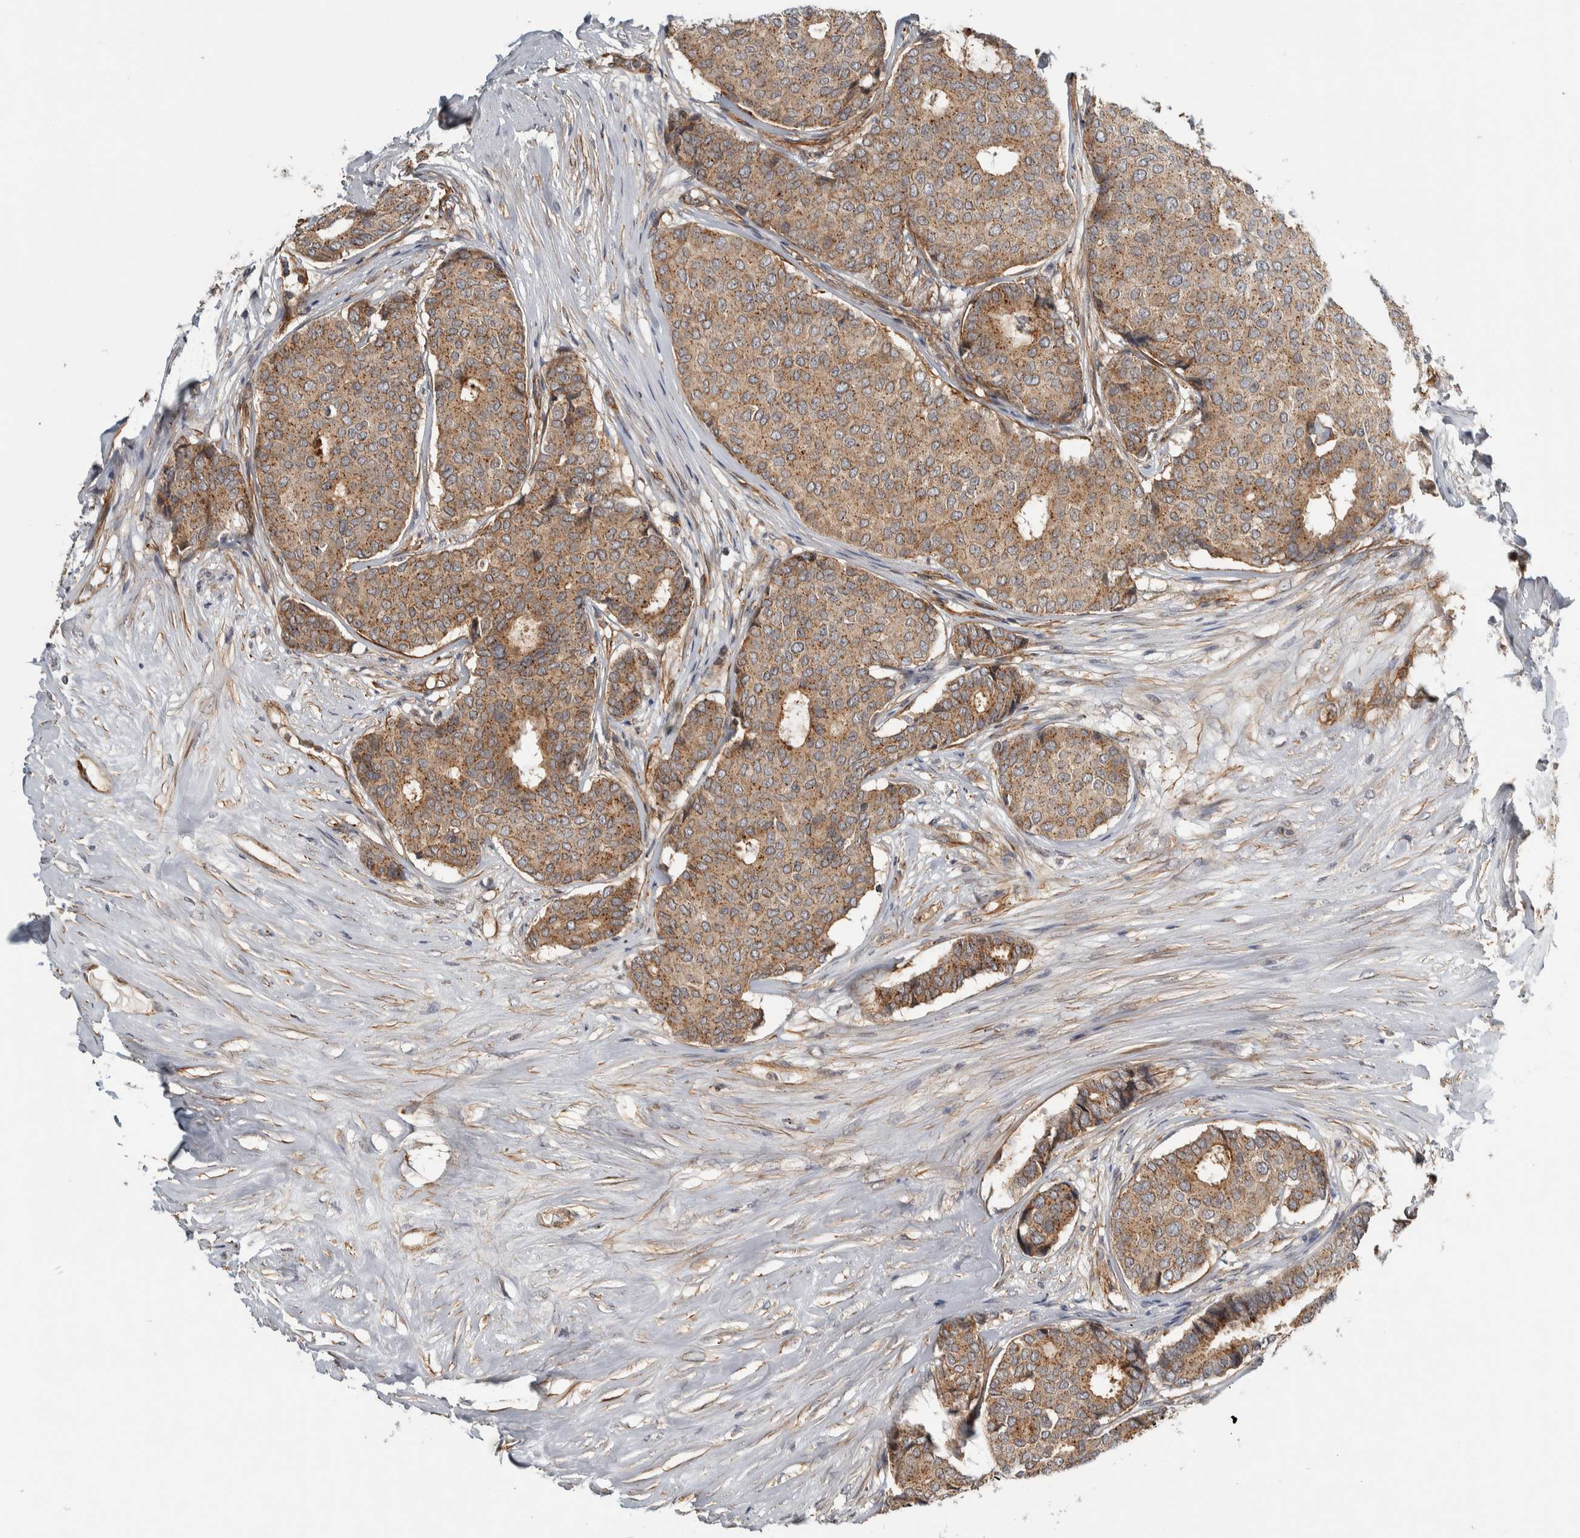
{"staining": {"intensity": "weak", "quantity": ">75%", "location": "cytoplasmic/membranous"}, "tissue": "breast cancer", "cell_type": "Tumor cells", "image_type": "cancer", "snomed": [{"axis": "morphology", "description": "Duct carcinoma"}, {"axis": "topography", "description": "Breast"}], "caption": "High-power microscopy captured an IHC photomicrograph of breast cancer, revealing weak cytoplasmic/membranous expression in approximately >75% of tumor cells. (DAB IHC with brightfield microscopy, high magnification).", "gene": "TBC1D31", "patient": {"sex": "female", "age": 75}}